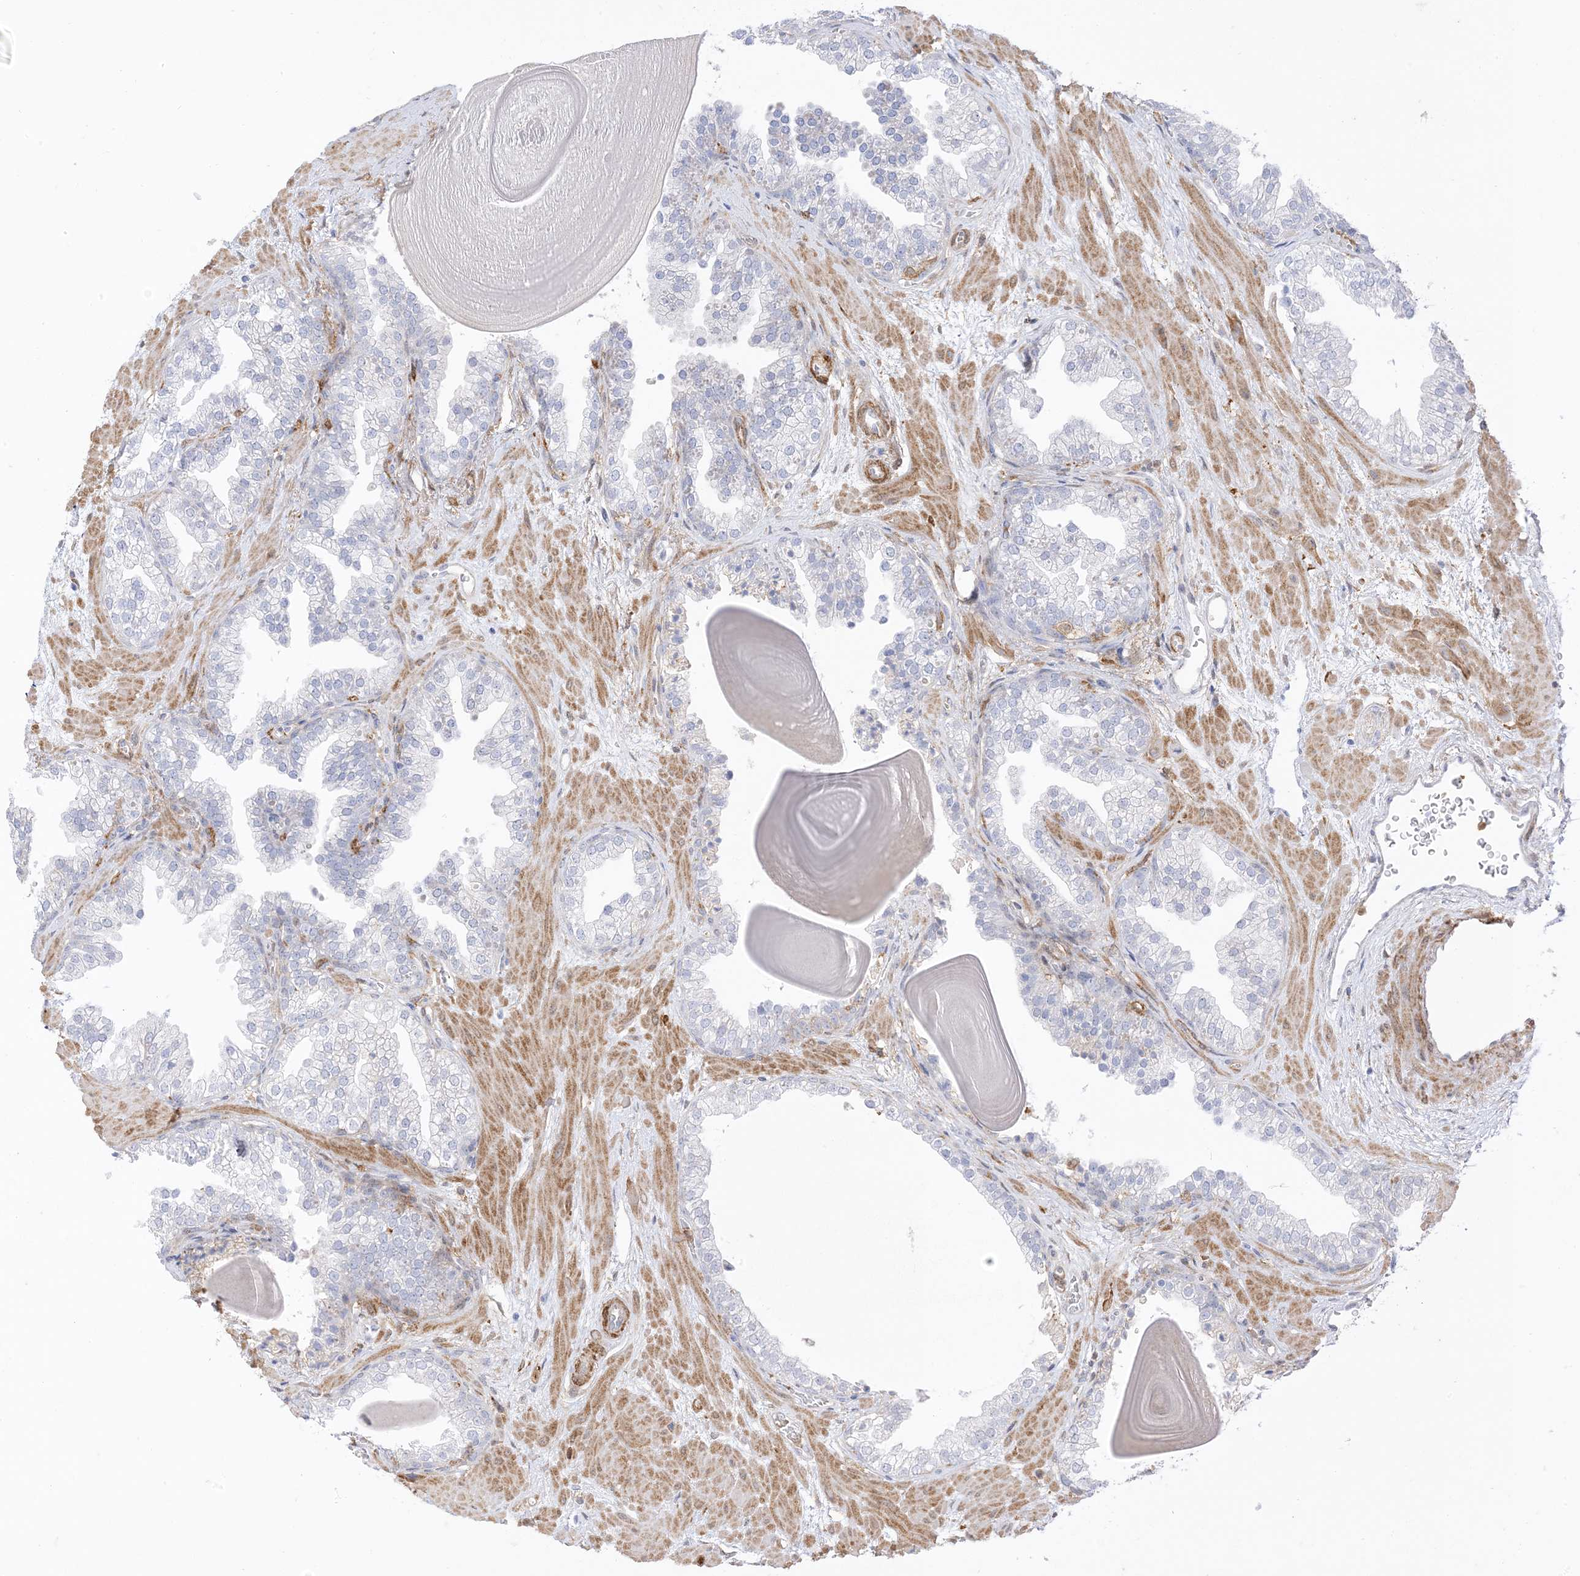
{"staining": {"intensity": "negative", "quantity": "none", "location": "none"}, "tissue": "prostate", "cell_type": "Glandular cells", "image_type": "normal", "snomed": [{"axis": "morphology", "description": "Normal tissue, NOS"}, {"axis": "topography", "description": "Prostate"}], "caption": "Immunohistochemistry (IHC) of unremarkable prostate demonstrates no staining in glandular cells. Brightfield microscopy of IHC stained with DAB (3,3'-diaminobenzidine) (brown) and hematoxylin (blue), captured at high magnification.", "gene": "GSN", "patient": {"sex": "male", "age": 48}}